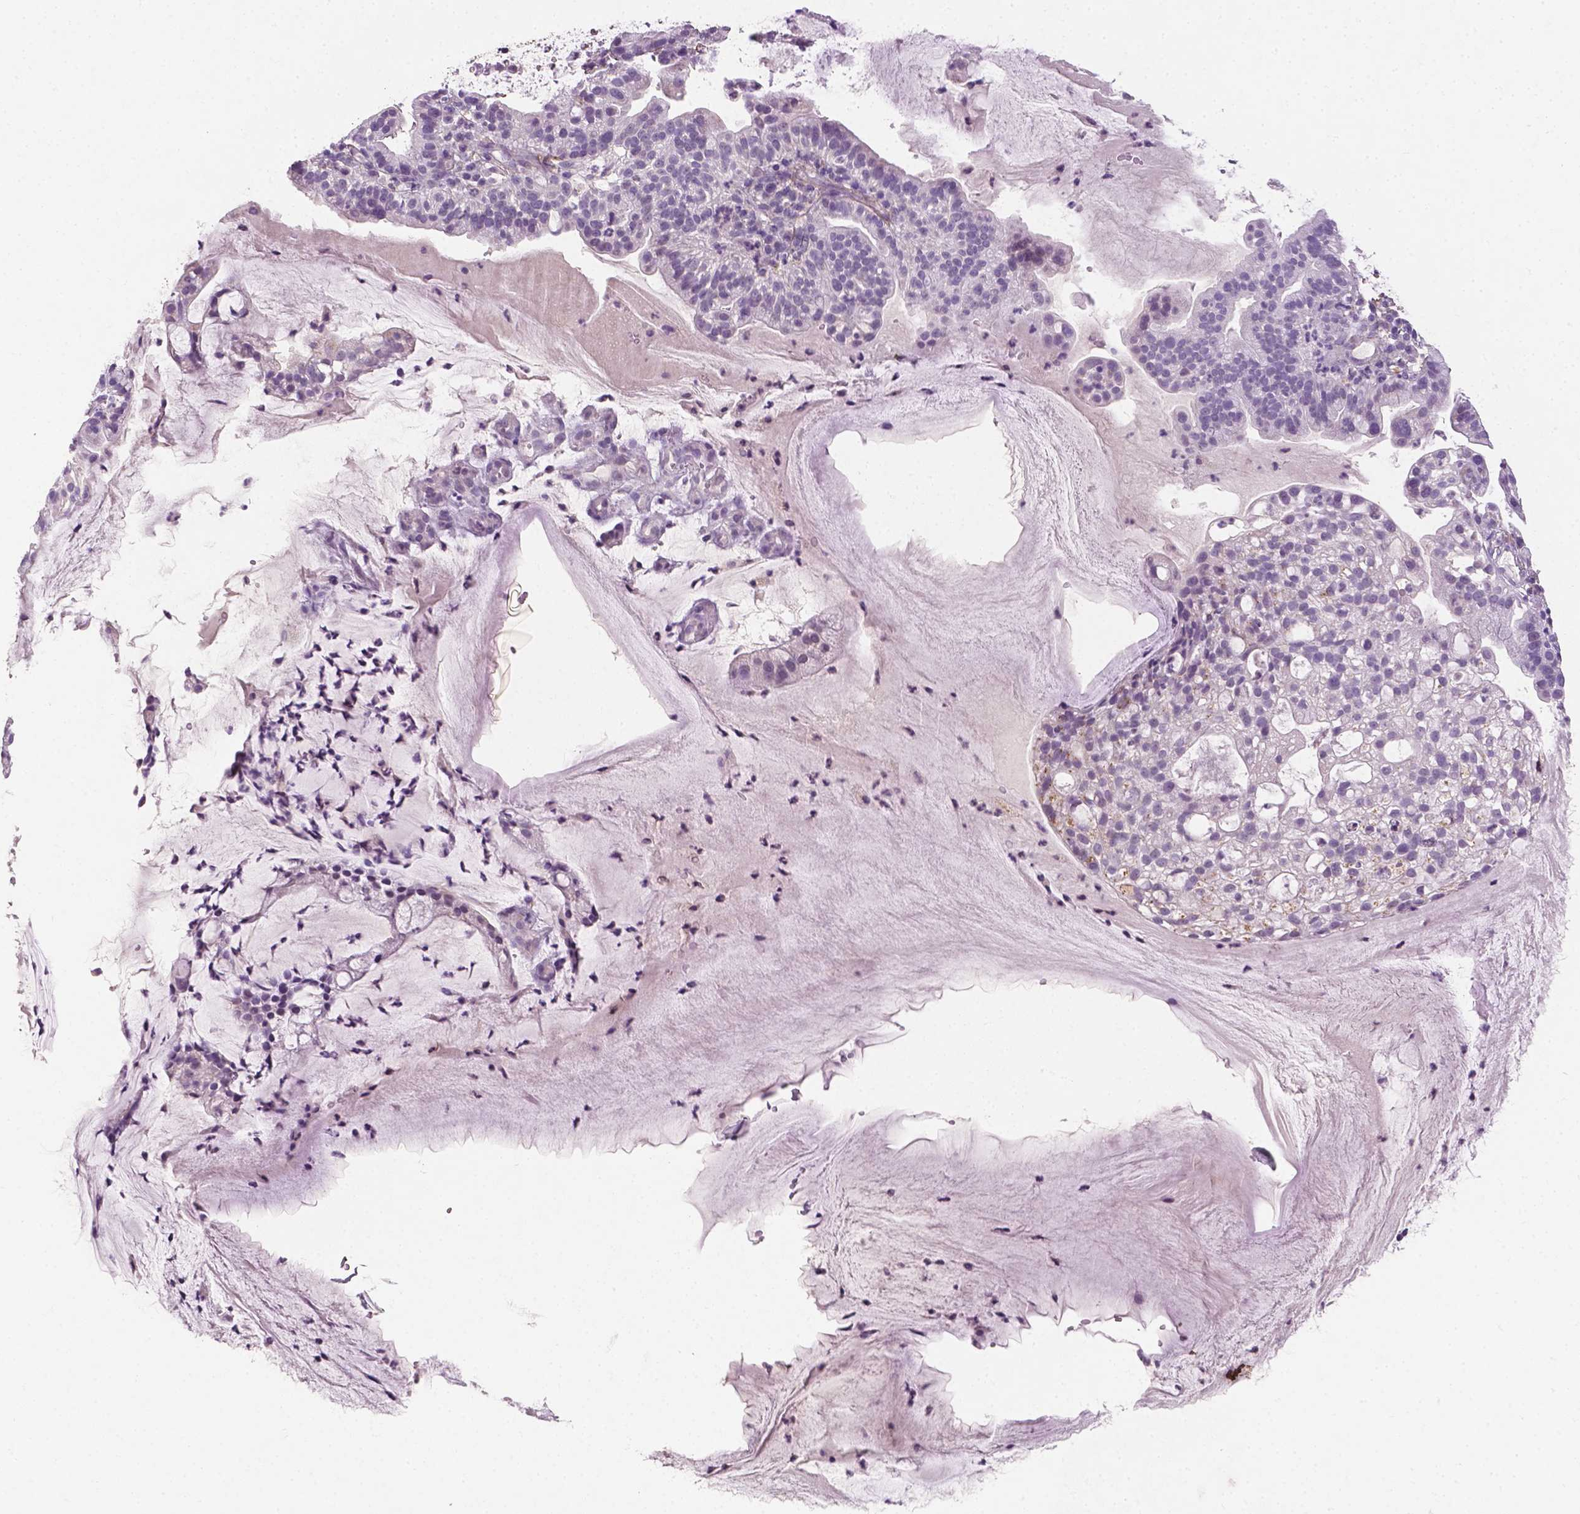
{"staining": {"intensity": "negative", "quantity": "none", "location": "none"}, "tissue": "cervical cancer", "cell_type": "Tumor cells", "image_type": "cancer", "snomed": [{"axis": "morphology", "description": "Adenocarcinoma, NOS"}, {"axis": "topography", "description": "Cervix"}], "caption": "Human cervical cancer (adenocarcinoma) stained for a protein using immunohistochemistry reveals no positivity in tumor cells.", "gene": "DLG2", "patient": {"sex": "female", "age": 41}}